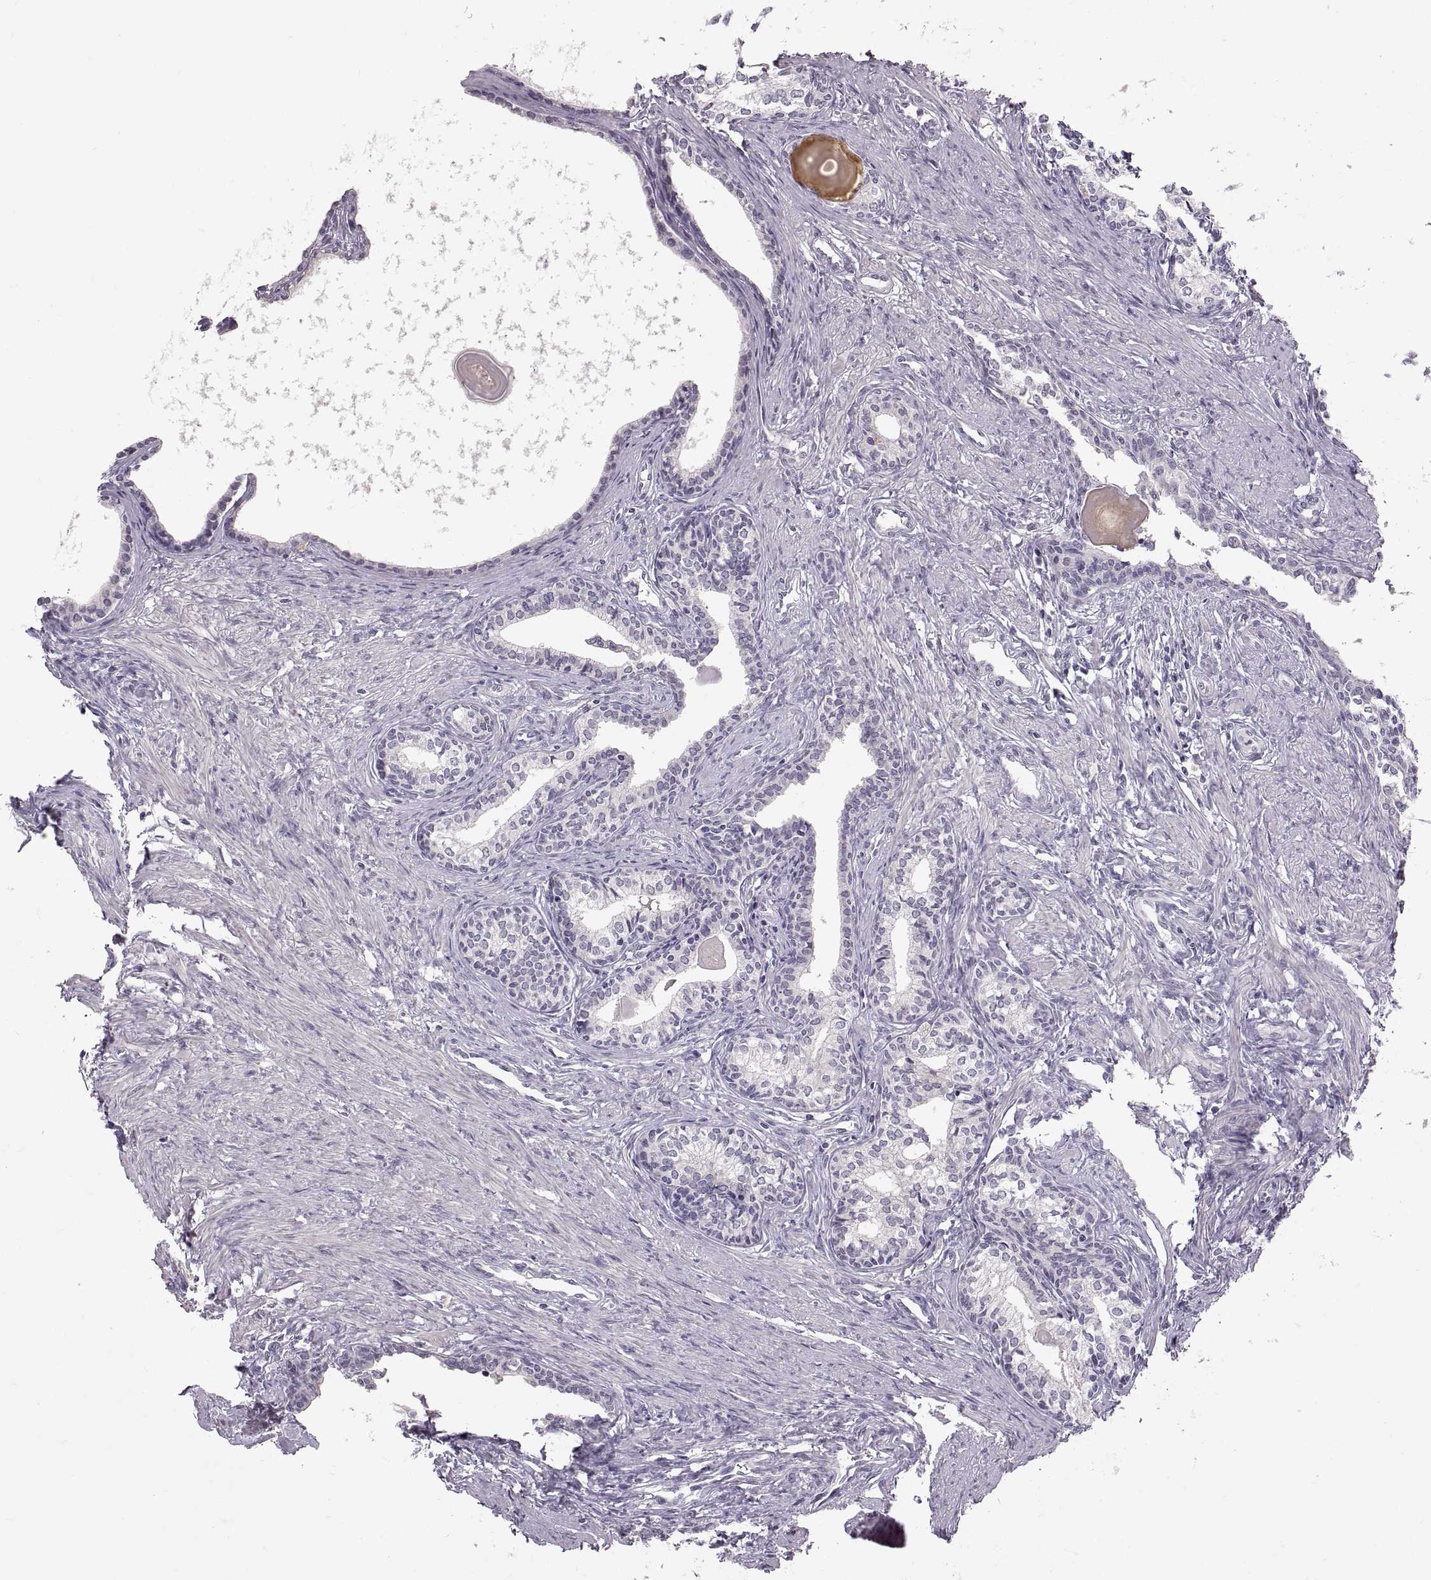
{"staining": {"intensity": "negative", "quantity": "none", "location": "none"}, "tissue": "prostate", "cell_type": "Glandular cells", "image_type": "normal", "snomed": [{"axis": "morphology", "description": "Normal tissue, NOS"}, {"axis": "topography", "description": "Prostate"}], "caption": "DAB (3,3'-diaminobenzidine) immunohistochemical staining of benign human prostate demonstrates no significant staining in glandular cells. (Brightfield microscopy of DAB immunohistochemistry at high magnification).", "gene": "CDH2", "patient": {"sex": "male", "age": 60}}